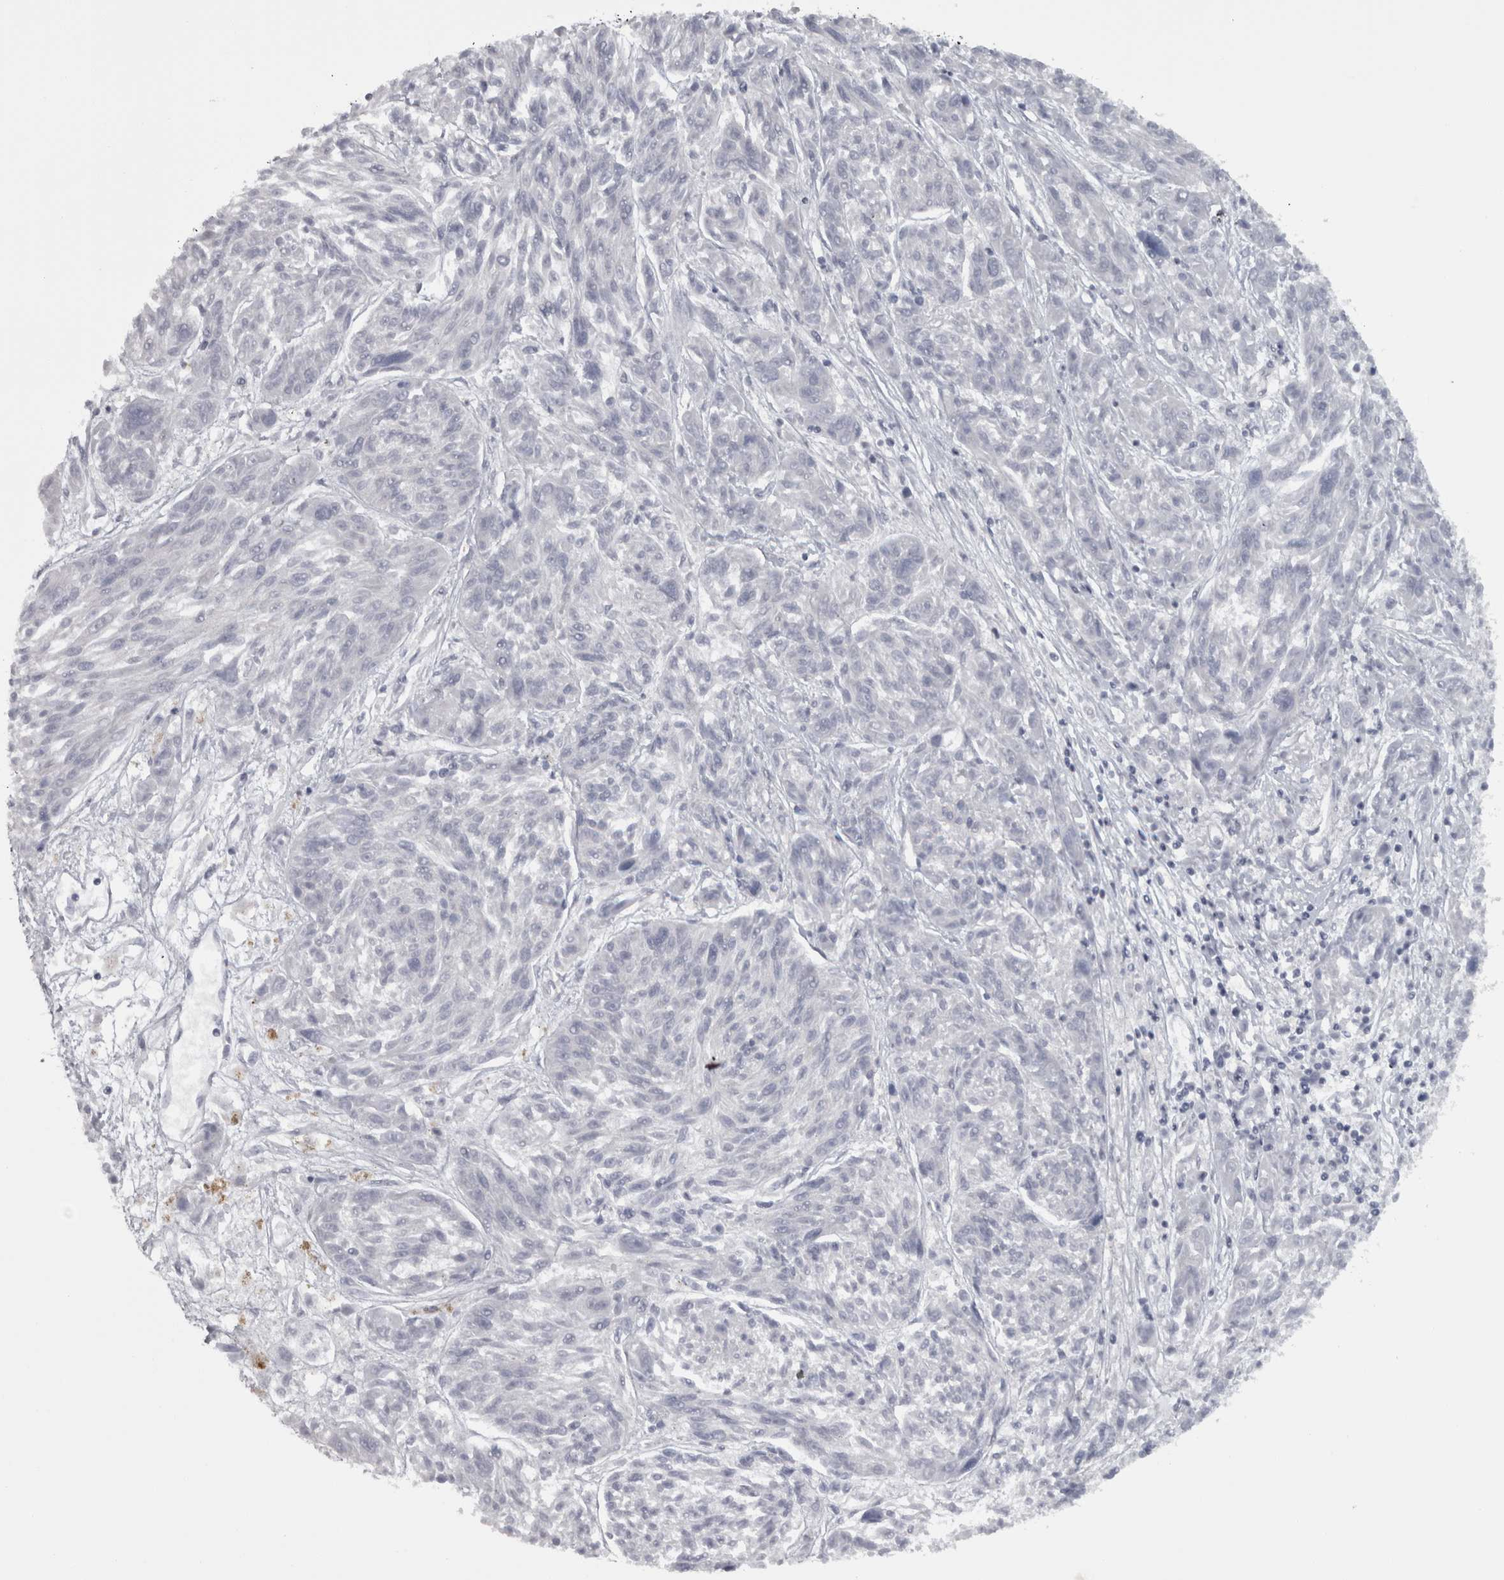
{"staining": {"intensity": "negative", "quantity": "none", "location": "none"}, "tissue": "melanoma", "cell_type": "Tumor cells", "image_type": "cancer", "snomed": [{"axis": "morphology", "description": "Malignant melanoma, NOS"}, {"axis": "topography", "description": "Skin"}], "caption": "This is an IHC micrograph of human malignant melanoma. There is no positivity in tumor cells.", "gene": "PPP1R12B", "patient": {"sex": "male", "age": 53}}